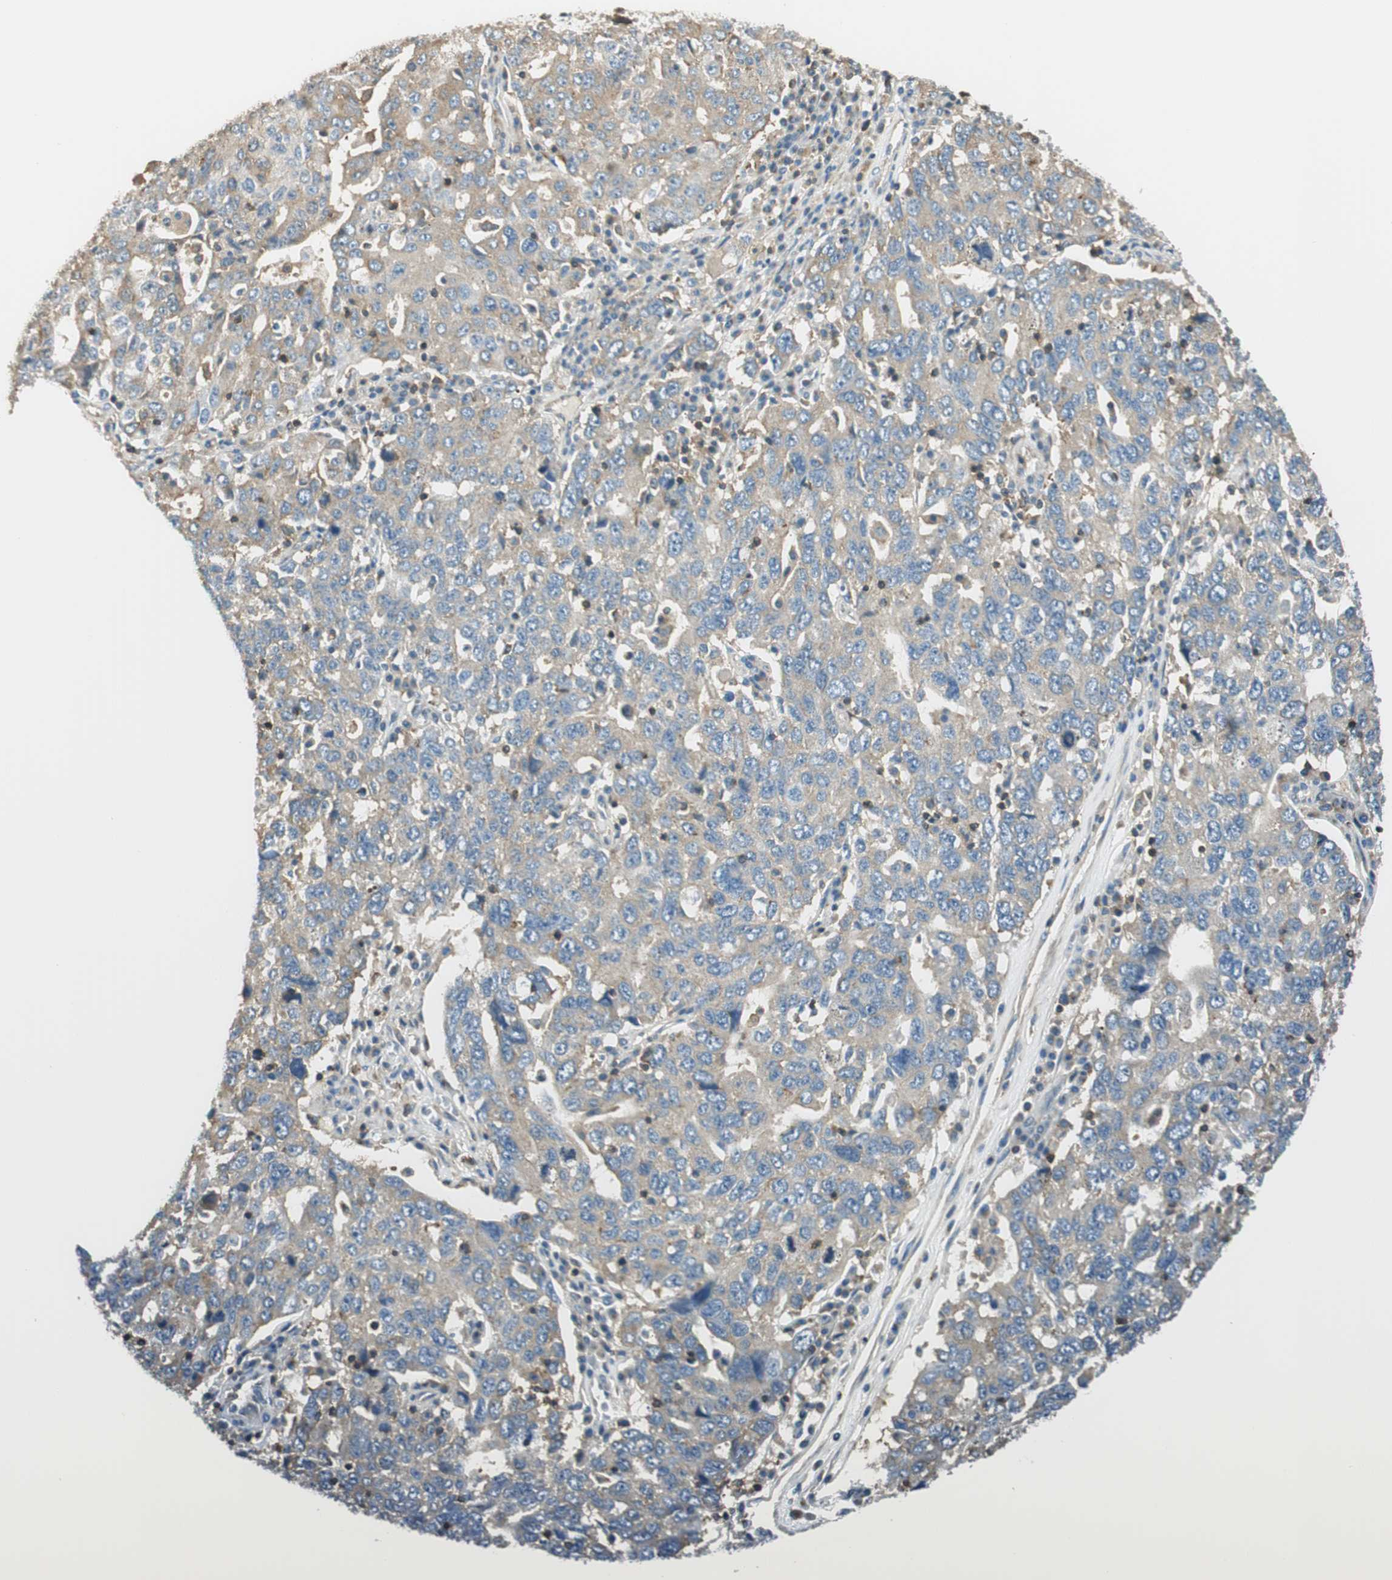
{"staining": {"intensity": "moderate", "quantity": ">75%", "location": "cytoplasmic/membranous"}, "tissue": "ovarian cancer", "cell_type": "Tumor cells", "image_type": "cancer", "snomed": [{"axis": "morphology", "description": "Carcinoma, endometroid"}, {"axis": "topography", "description": "Ovary"}], "caption": "Immunohistochemical staining of human endometroid carcinoma (ovarian) shows moderate cytoplasmic/membranous protein positivity in about >75% of tumor cells. The protein of interest is stained brown, and the nuclei are stained in blue (DAB (3,3'-diaminobenzidine) IHC with brightfield microscopy, high magnification).", "gene": "PI4K2B", "patient": {"sex": "female", "age": 62}}